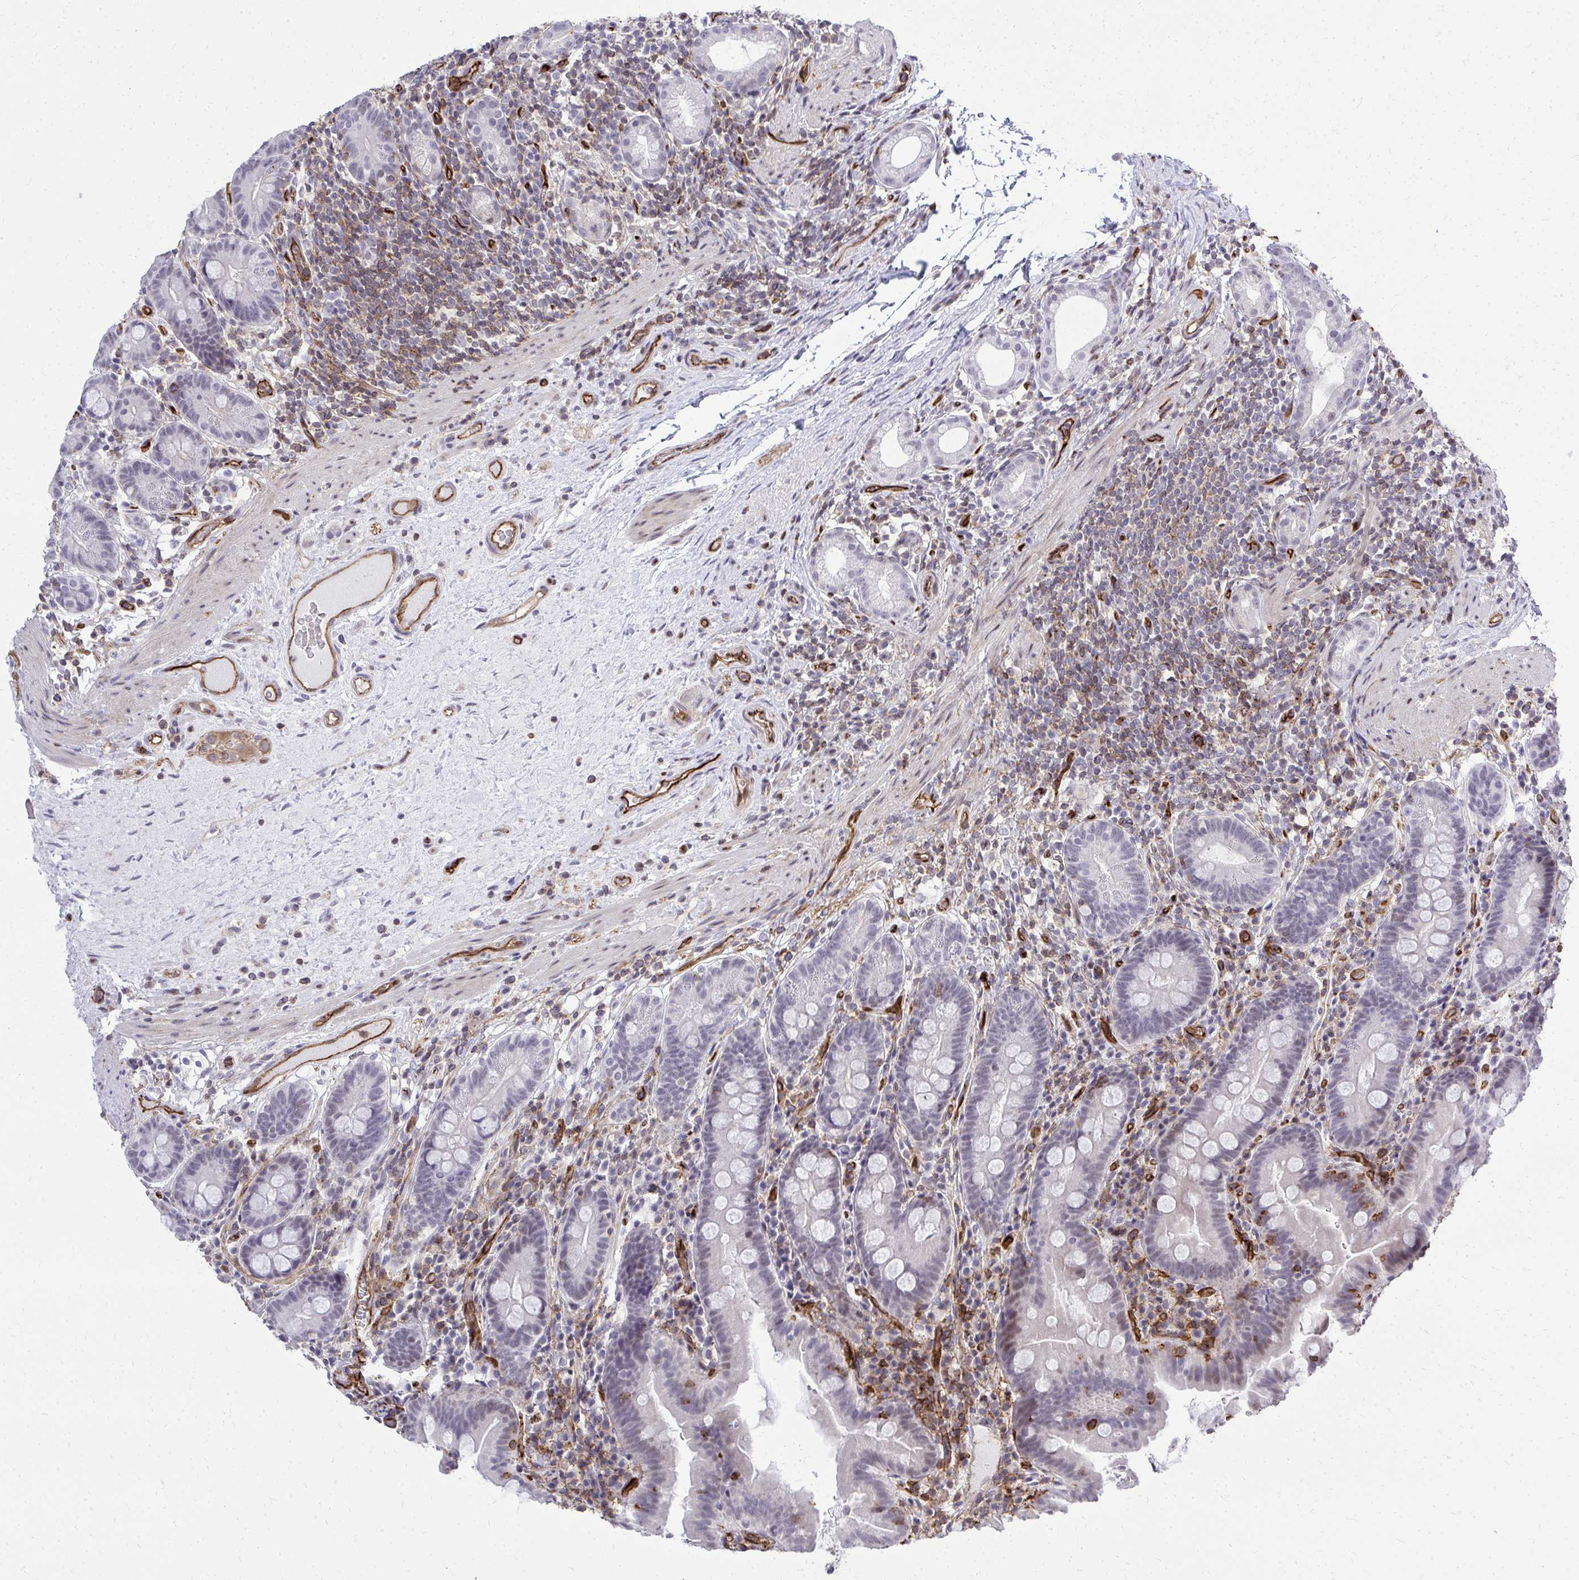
{"staining": {"intensity": "weak", "quantity": "<25%", "location": "nuclear"}, "tissue": "small intestine", "cell_type": "Glandular cells", "image_type": "normal", "snomed": [{"axis": "morphology", "description": "Normal tissue, NOS"}, {"axis": "topography", "description": "Small intestine"}], "caption": "This is an immunohistochemistry (IHC) histopathology image of unremarkable small intestine. There is no positivity in glandular cells.", "gene": "FOXN3", "patient": {"sex": "male", "age": 26}}